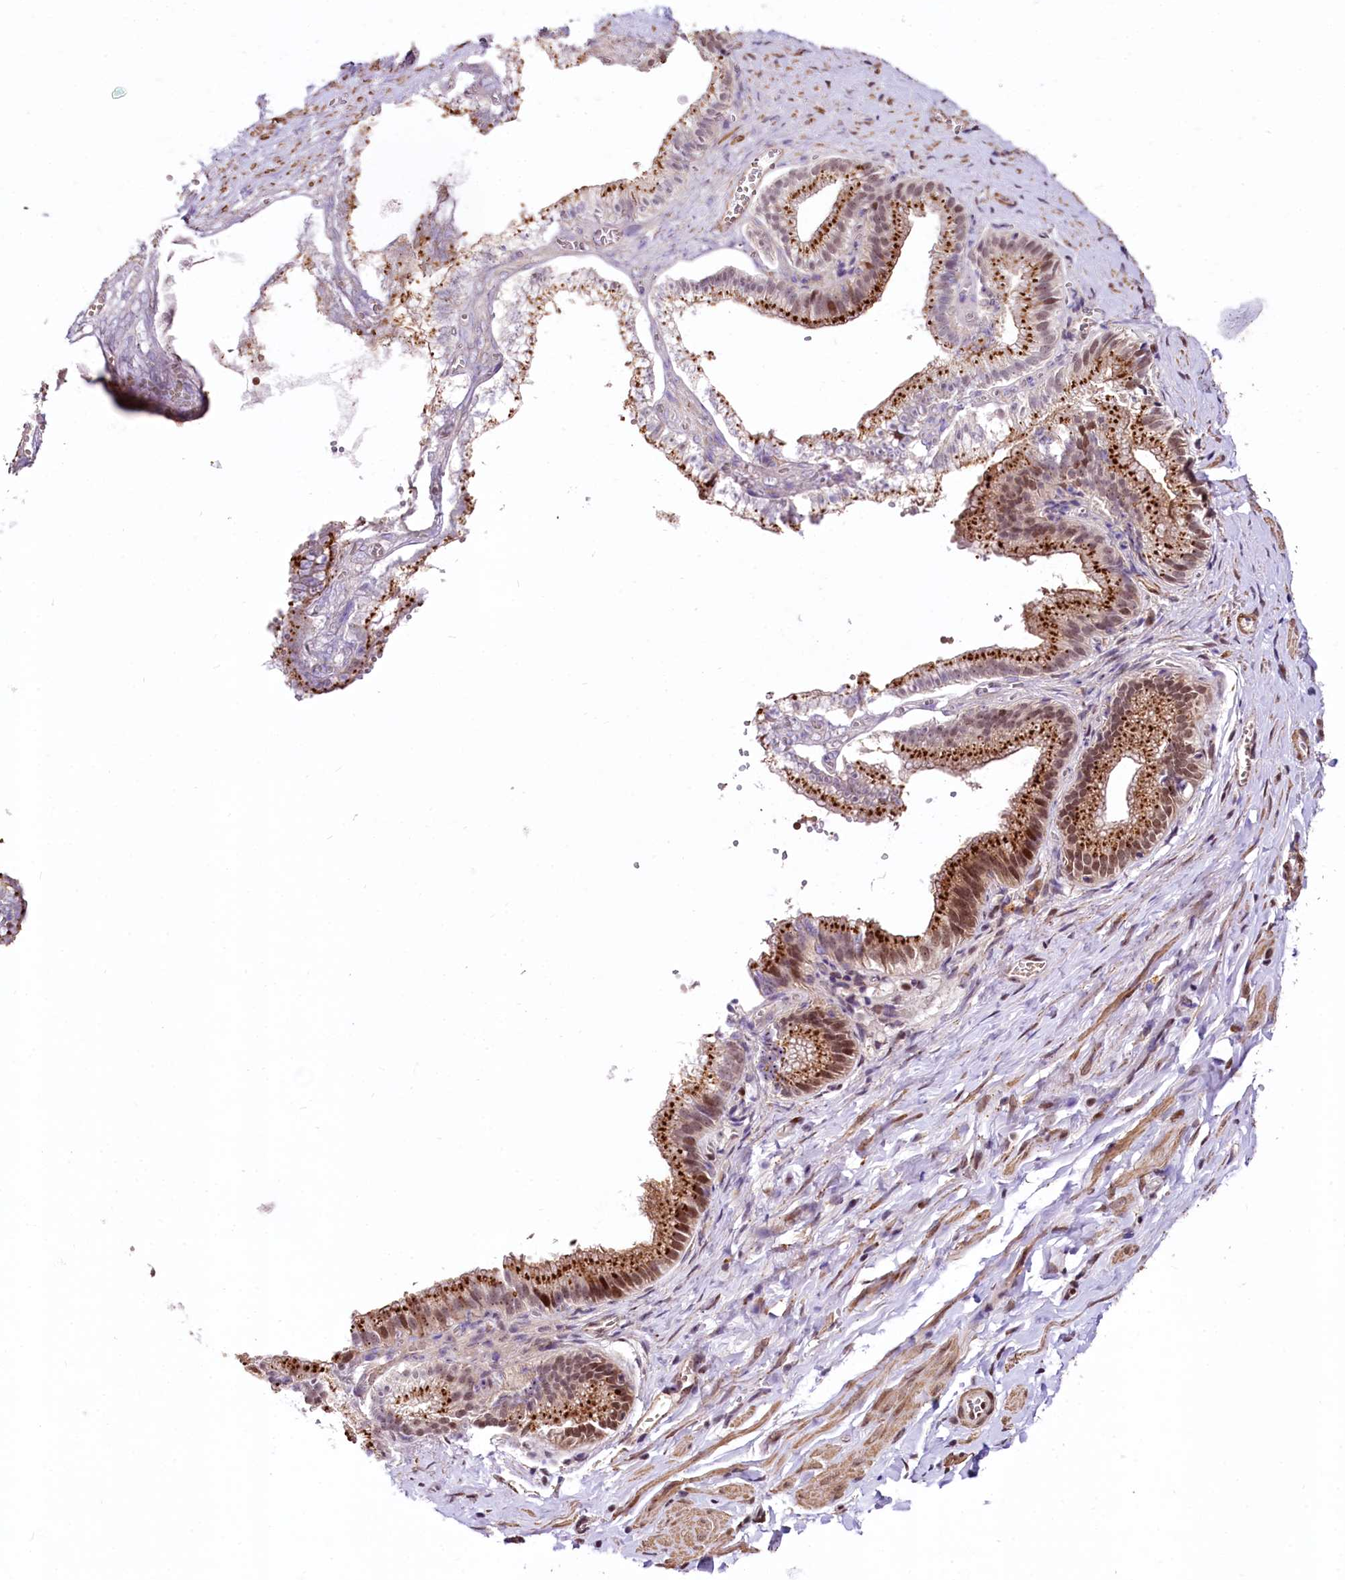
{"staining": {"intensity": "strong", "quantity": ">75%", "location": "nuclear"}, "tissue": "adipose tissue", "cell_type": "Adipocytes", "image_type": "normal", "snomed": [{"axis": "morphology", "description": "Normal tissue, NOS"}, {"axis": "topography", "description": "Gallbladder"}, {"axis": "topography", "description": "Peripheral nerve tissue"}], "caption": "Immunohistochemical staining of unremarkable human adipose tissue displays high levels of strong nuclear expression in about >75% of adipocytes.", "gene": "PDS5B", "patient": {"sex": "male", "age": 38}}